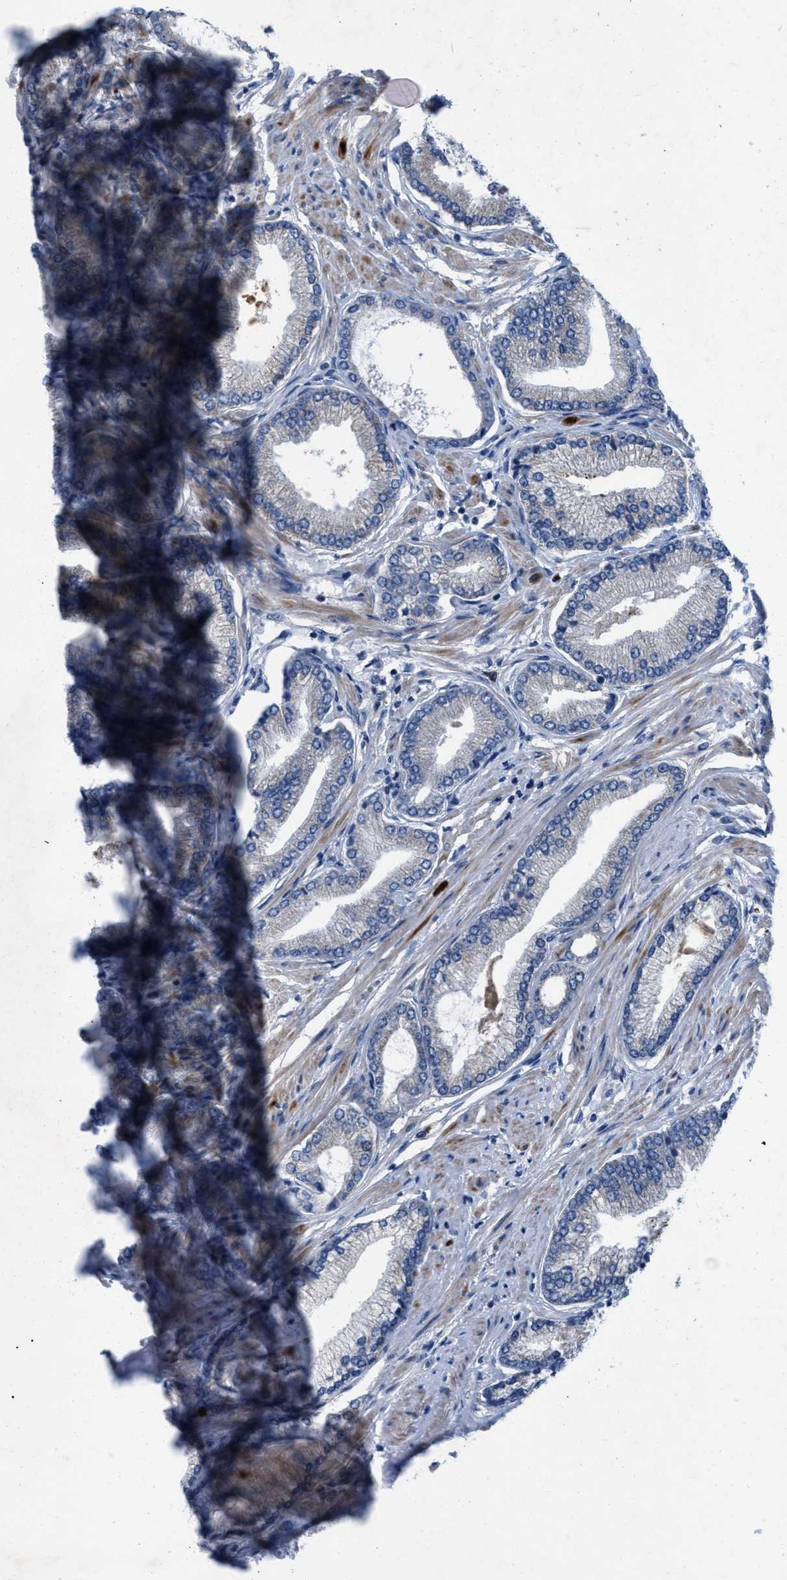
{"staining": {"intensity": "negative", "quantity": "none", "location": "none"}, "tissue": "prostate cancer", "cell_type": "Tumor cells", "image_type": "cancer", "snomed": [{"axis": "morphology", "description": "Adenocarcinoma, High grade"}, {"axis": "topography", "description": "Prostate"}], "caption": "Immunohistochemistry (IHC) of human prostate cancer displays no staining in tumor cells.", "gene": "PLPPR5", "patient": {"sex": "male", "age": 61}}